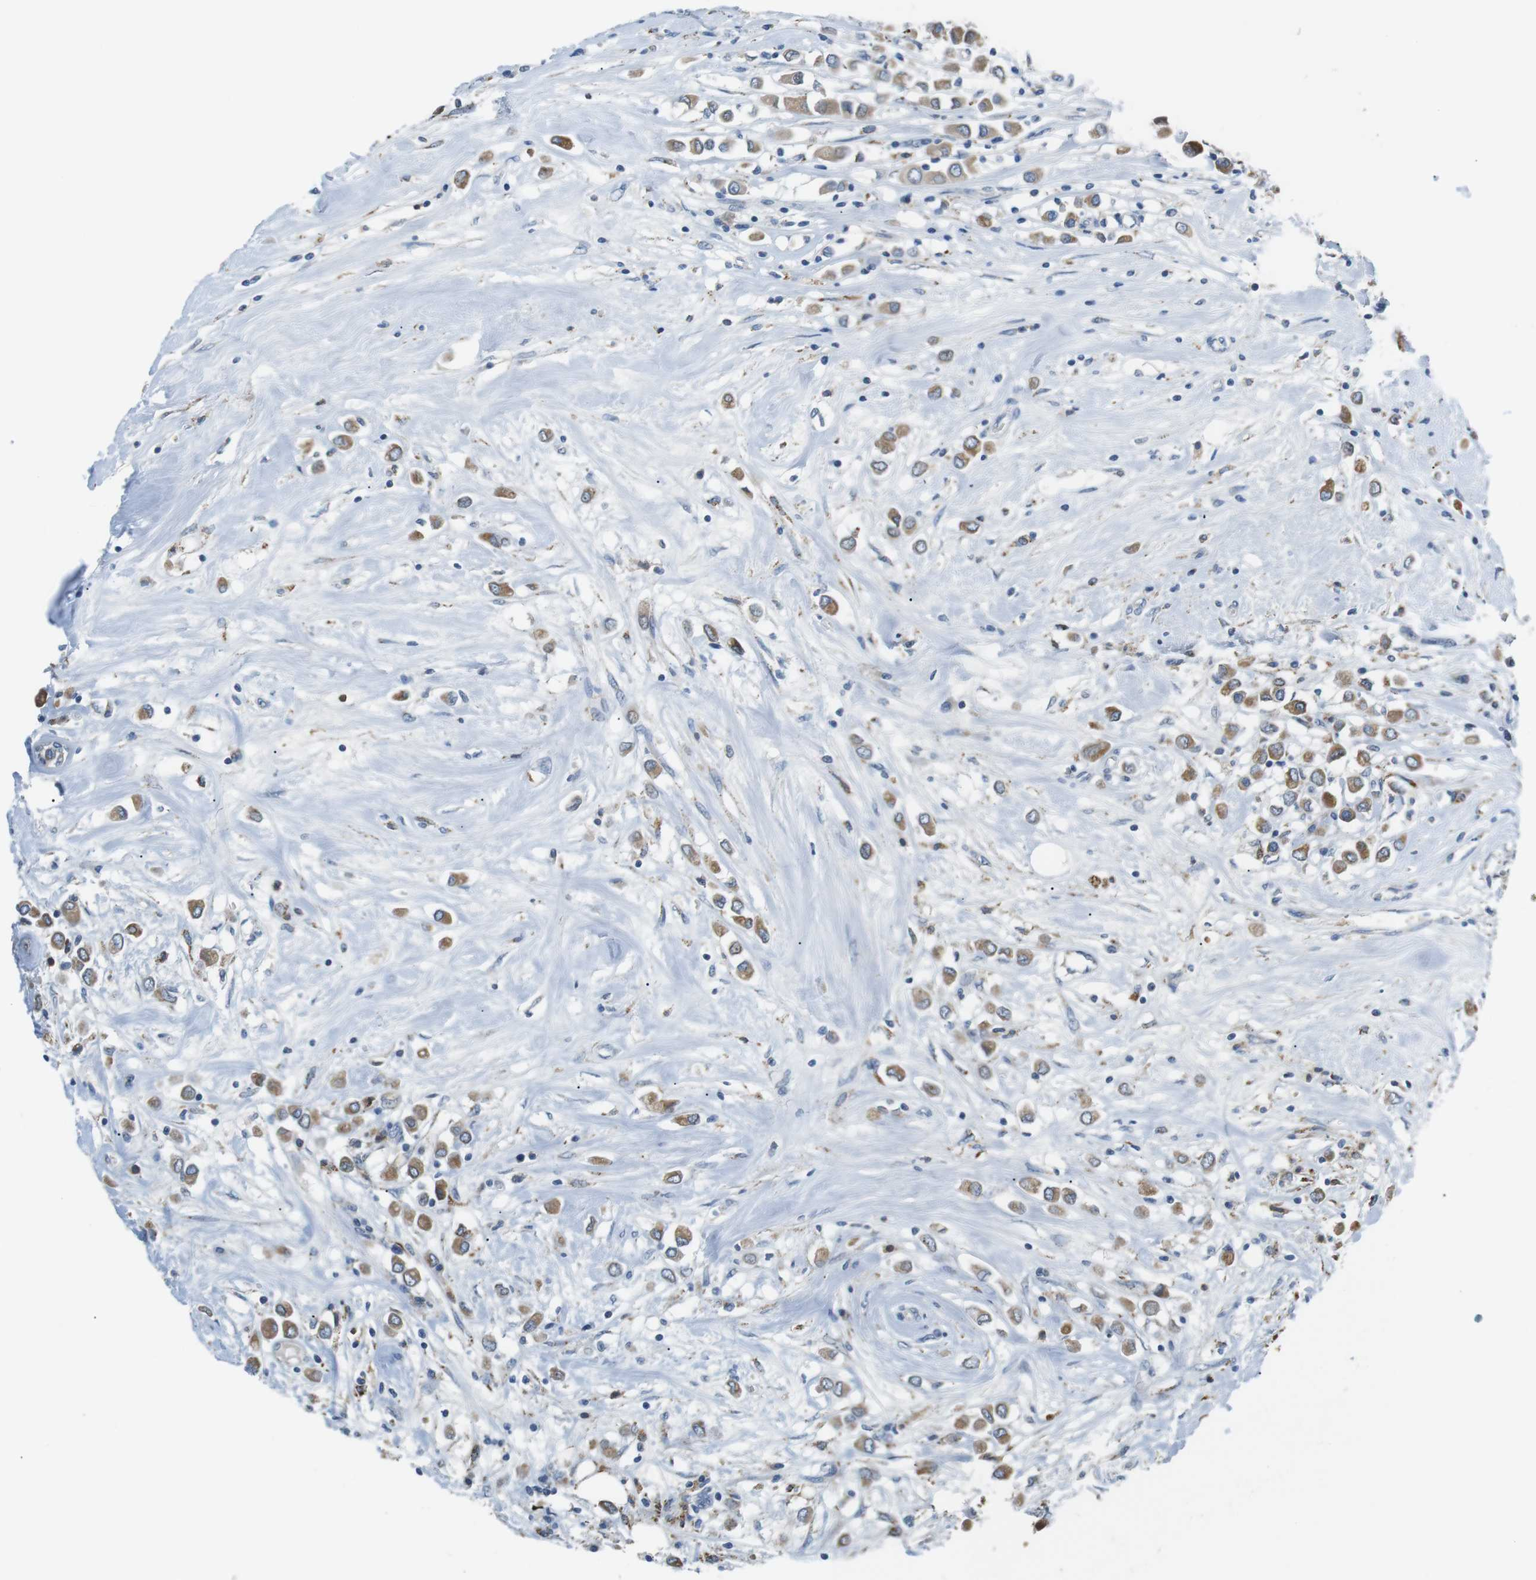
{"staining": {"intensity": "moderate", "quantity": ">75%", "location": "cytoplasmic/membranous"}, "tissue": "breast cancer", "cell_type": "Tumor cells", "image_type": "cancer", "snomed": [{"axis": "morphology", "description": "Duct carcinoma"}, {"axis": "topography", "description": "Breast"}], "caption": "Immunohistochemical staining of breast cancer displays medium levels of moderate cytoplasmic/membranous protein expression in approximately >75% of tumor cells. (DAB IHC with brightfield microscopy, high magnification).", "gene": "CD300E", "patient": {"sex": "female", "age": 61}}